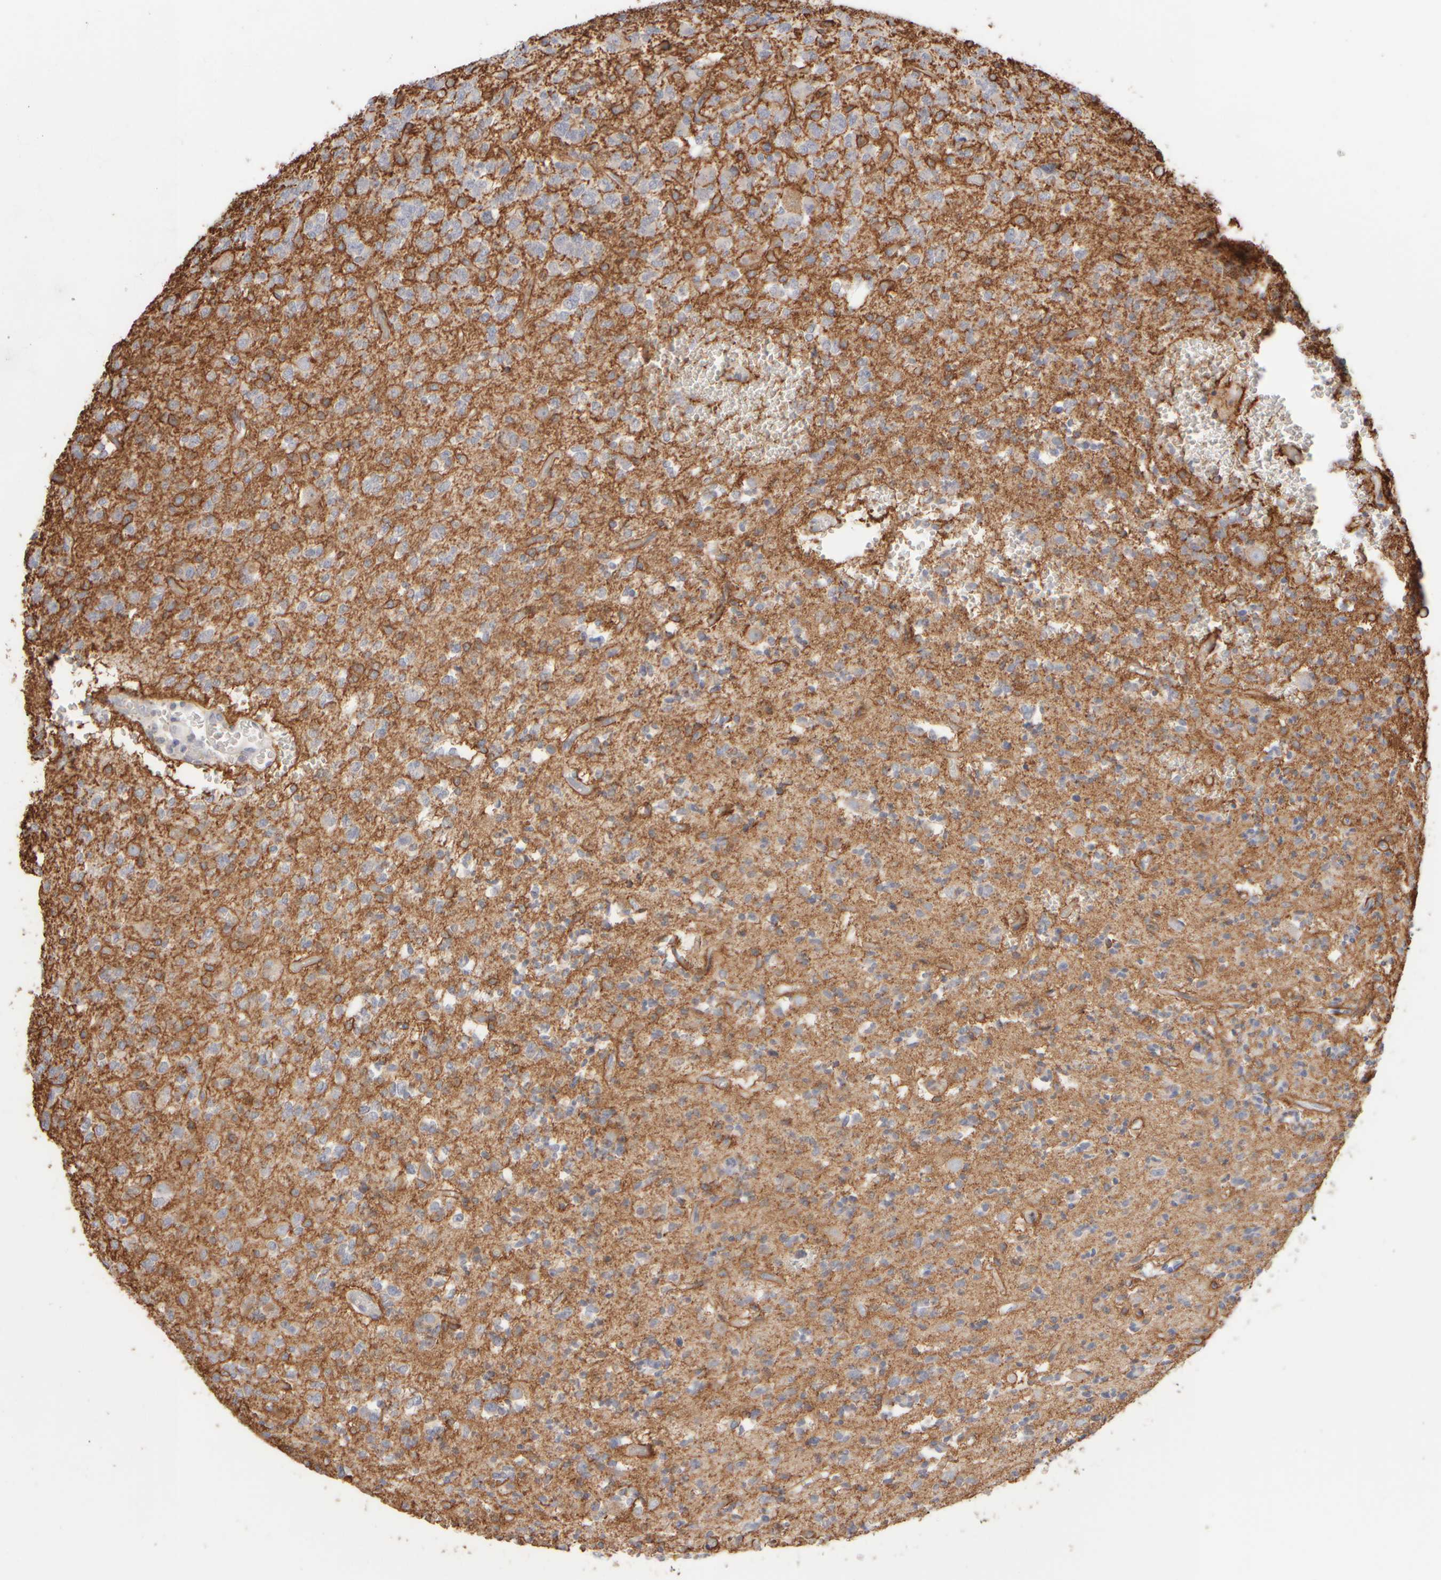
{"staining": {"intensity": "weak", "quantity": "<25%", "location": "cytoplasmic/membranous"}, "tissue": "glioma", "cell_type": "Tumor cells", "image_type": "cancer", "snomed": [{"axis": "morphology", "description": "Glioma, malignant, Low grade"}, {"axis": "topography", "description": "Brain"}], "caption": "This is a micrograph of IHC staining of low-grade glioma (malignant), which shows no expression in tumor cells.", "gene": "GOPC", "patient": {"sex": "male", "age": 38}}